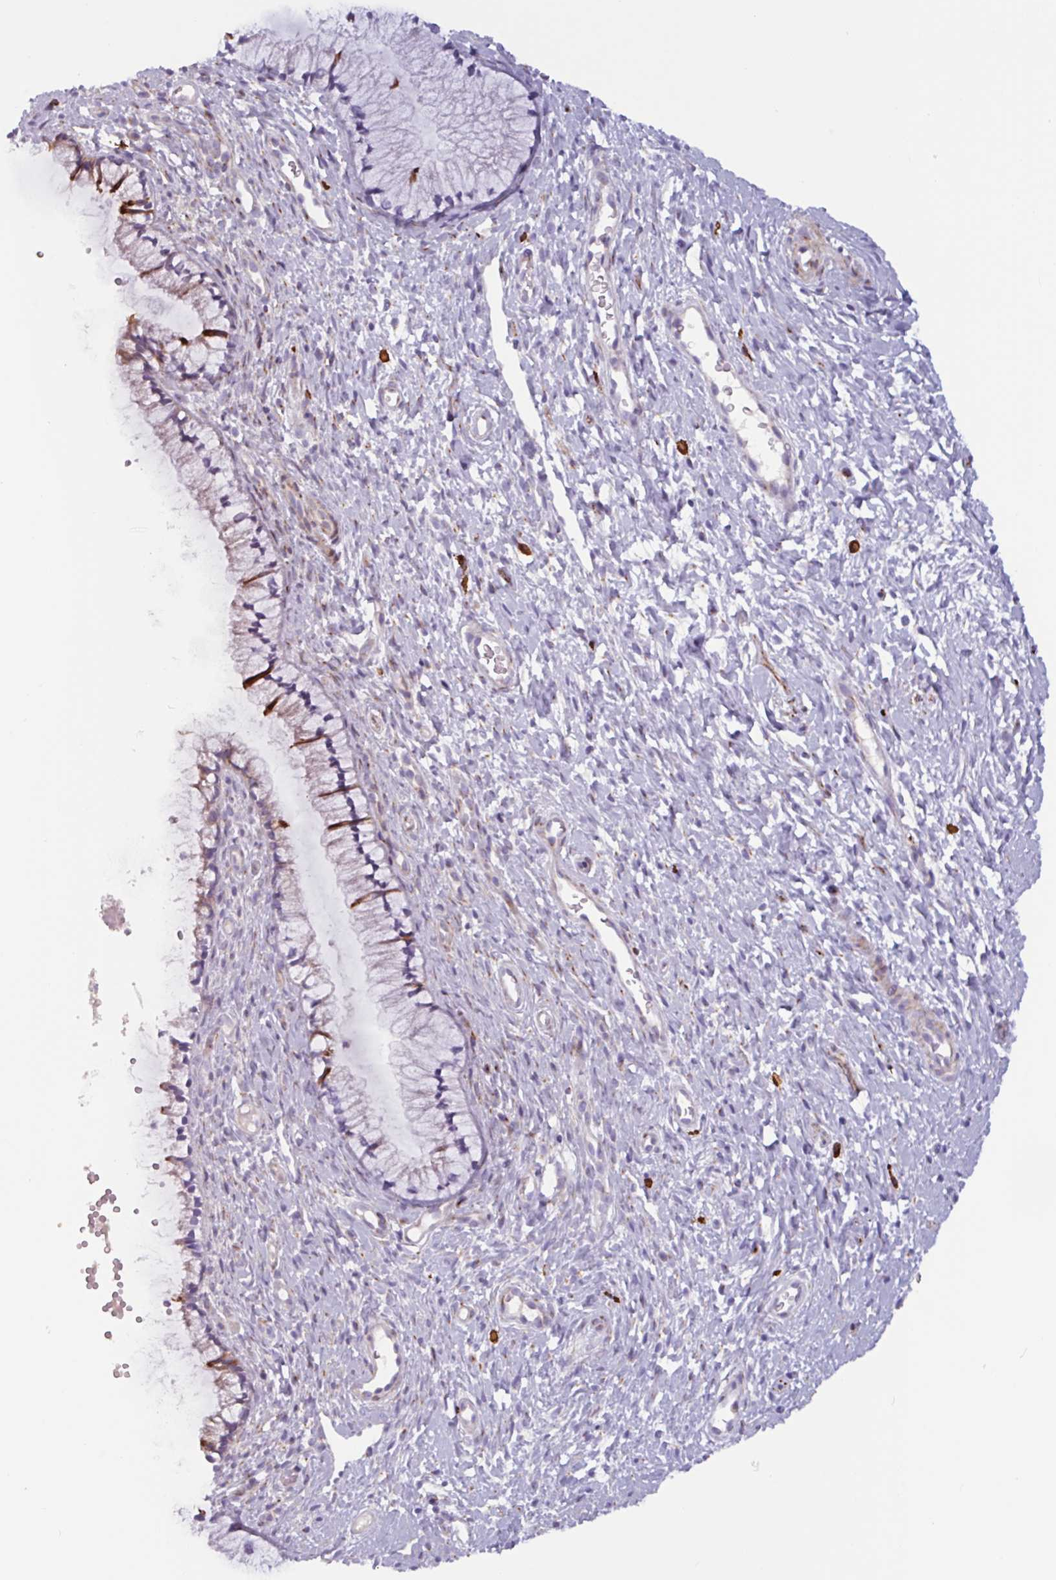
{"staining": {"intensity": "weak", "quantity": "<25%", "location": "cytoplasmic/membranous"}, "tissue": "cervix", "cell_type": "Glandular cells", "image_type": "normal", "snomed": [{"axis": "morphology", "description": "Normal tissue, NOS"}, {"axis": "topography", "description": "Cervix"}], "caption": "An IHC histopathology image of normal cervix is shown. There is no staining in glandular cells of cervix.", "gene": "ADGRE1", "patient": {"sex": "female", "age": 36}}